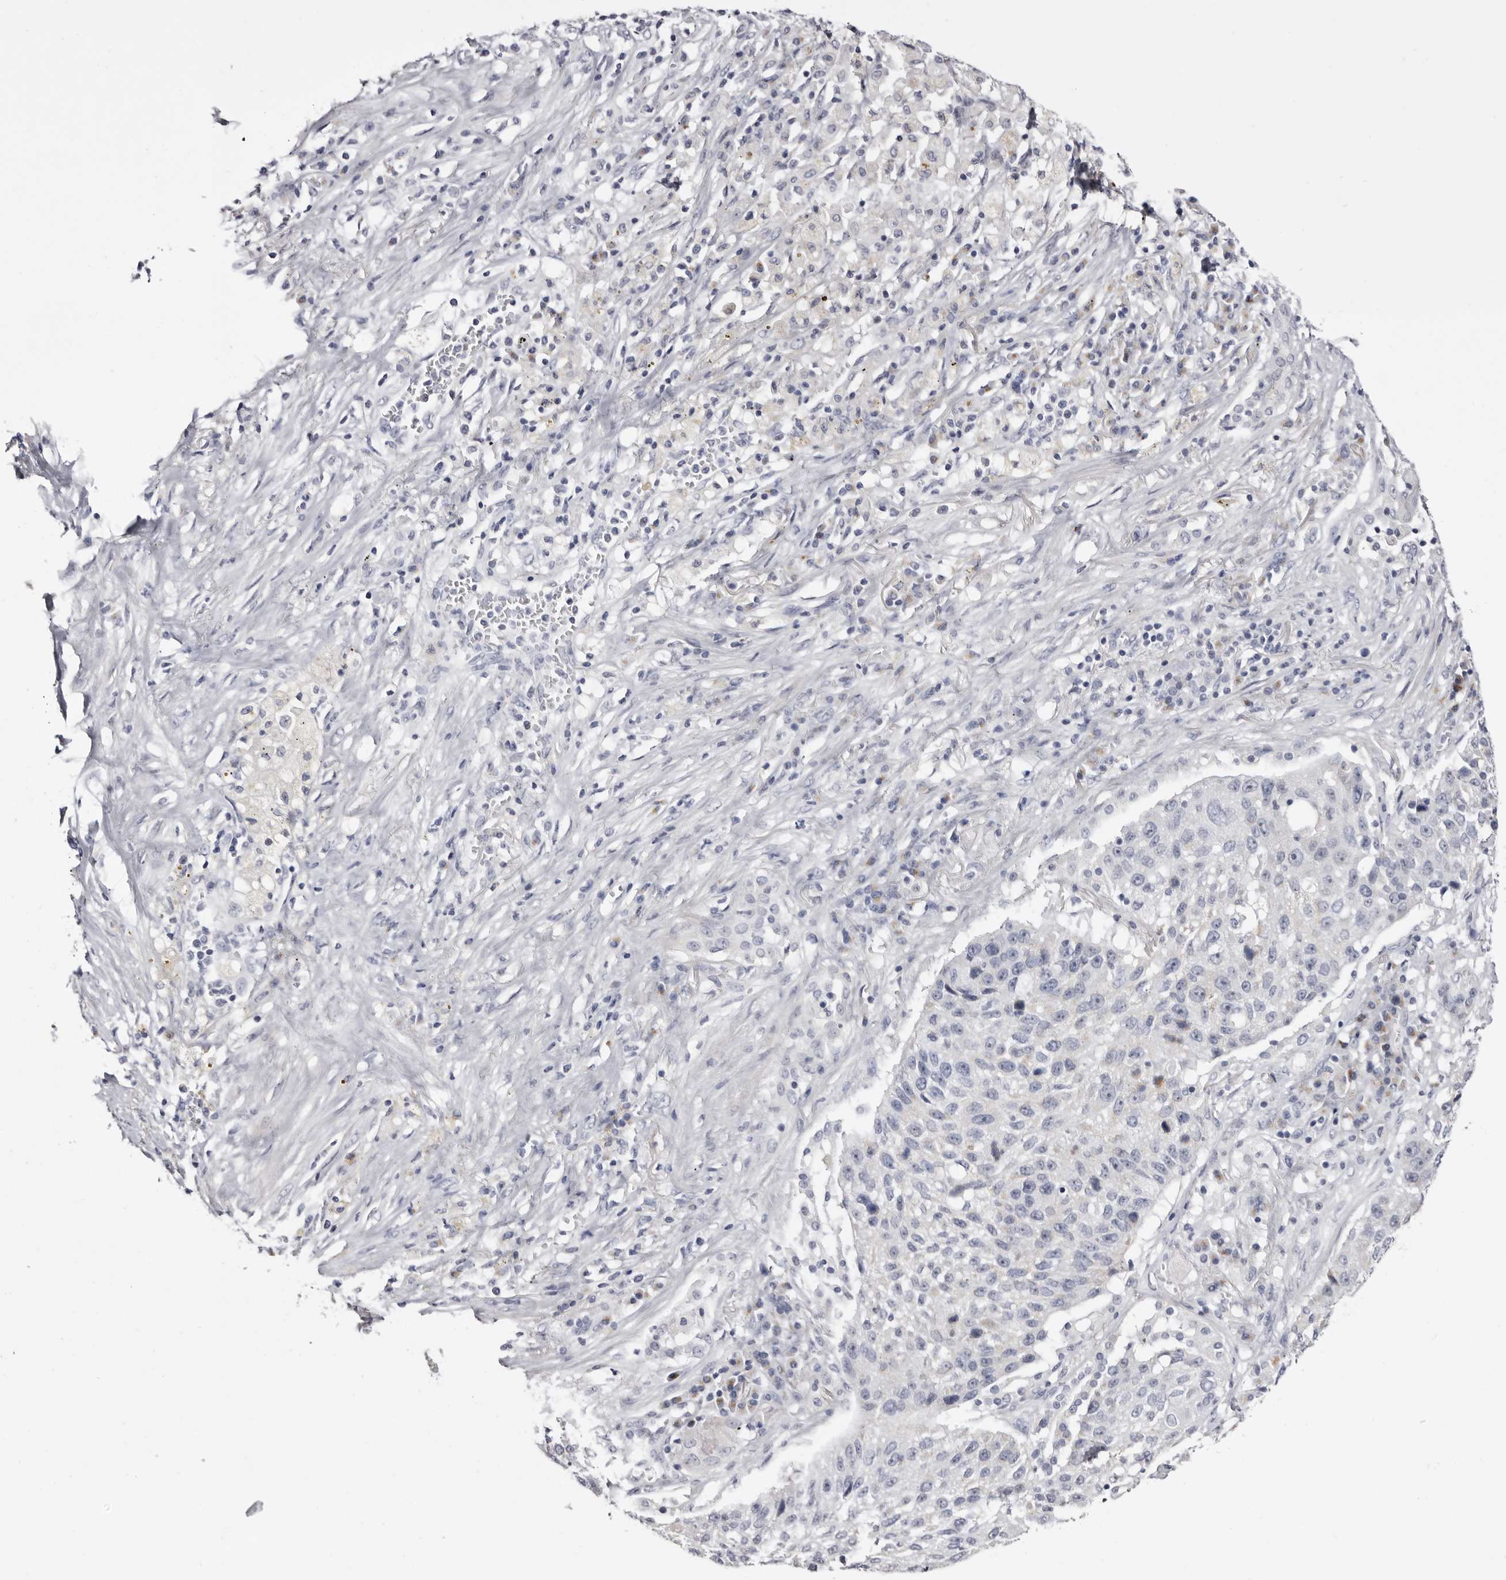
{"staining": {"intensity": "negative", "quantity": "none", "location": "none"}, "tissue": "lung cancer", "cell_type": "Tumor cells", "image_type": "cancer", "snomed": [{"axis": "morphology", "description": "Squamous cell carcinoma, NOS"}, {"axis": "topography", "description": "Lung"}], "caption": "Immunohistochemistry photomicrograph of lung squamous cell carcinoma stained for a protein (brown), which reveals no expression in tumor cells.", "gene": "CASQ1", "patient": {"sex": "male", "age": 61}}